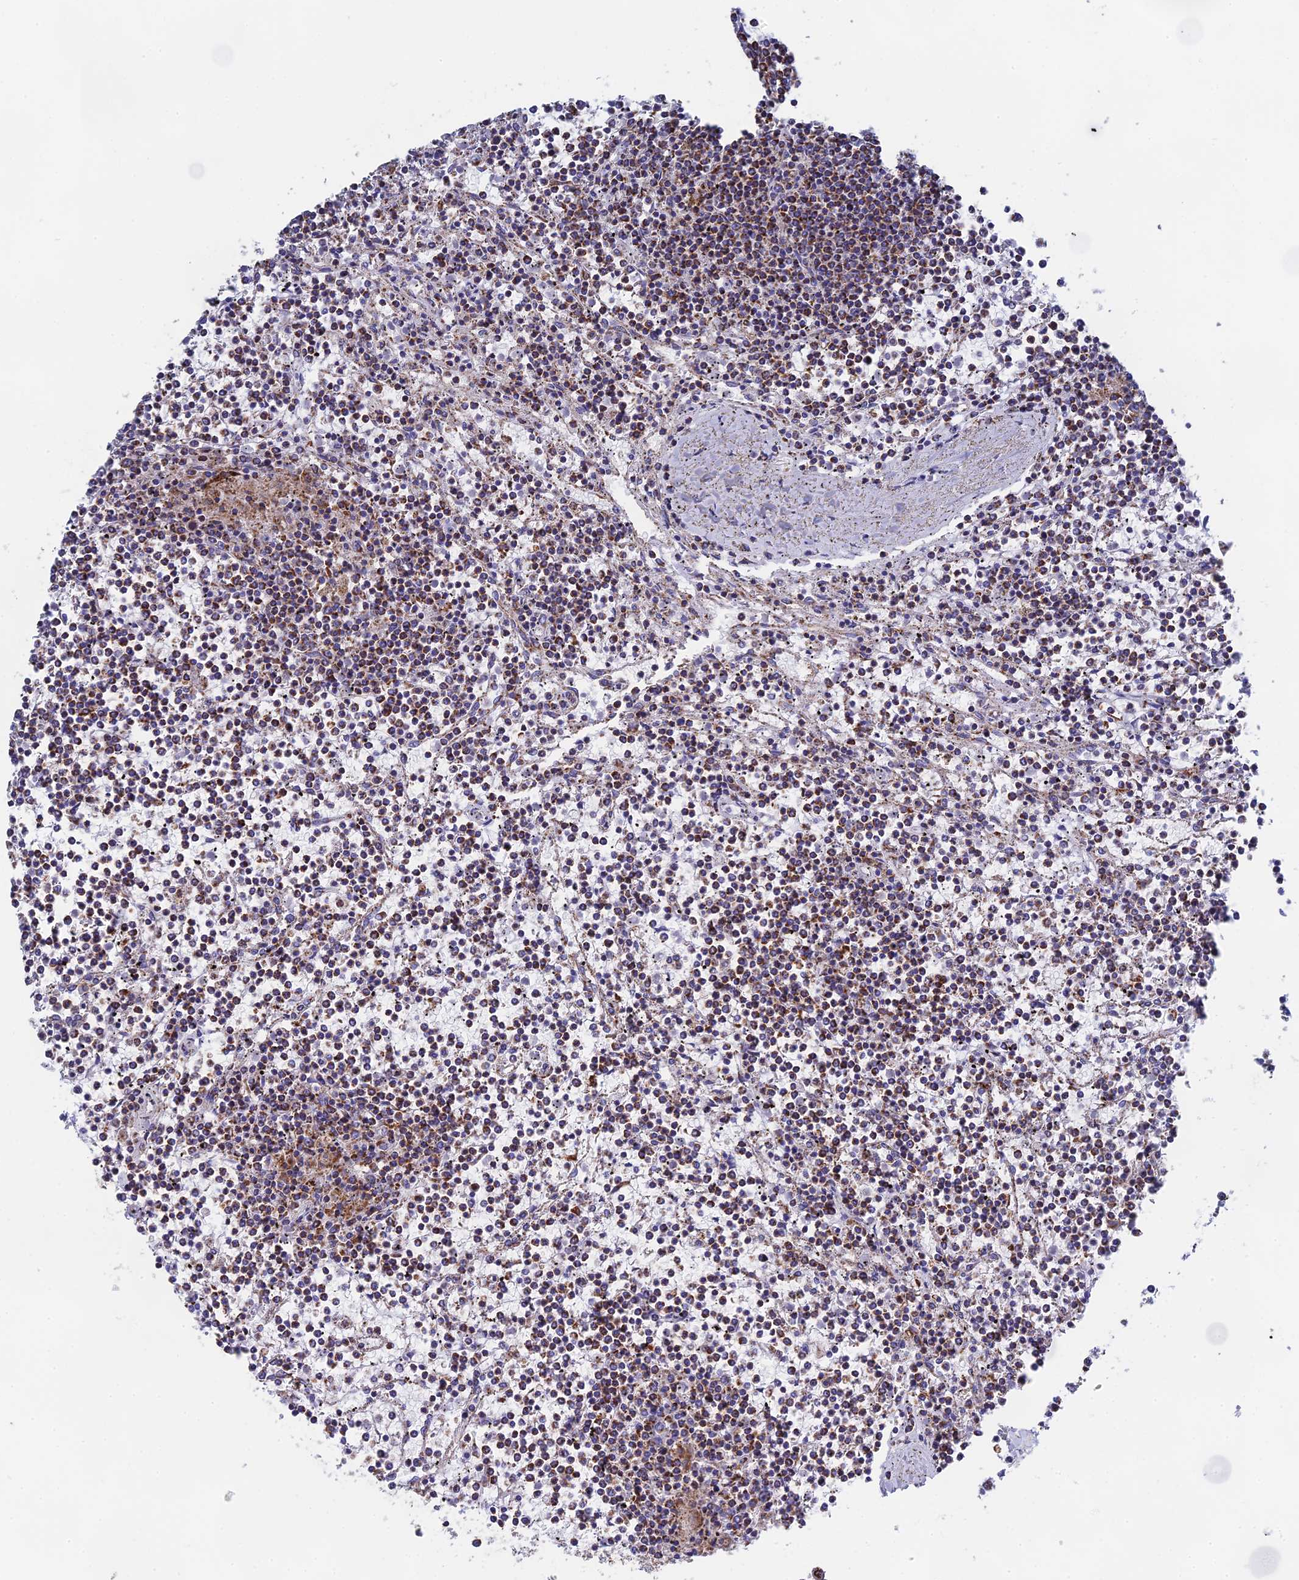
{"staining": {"intensity": "moderate", "quantity": "25%-75%", "location": "cytoplasmic/membranous"}, "tissue": "lymphoma", "cell_type": "Tumor cells", "image_type": "cancer", "snomed": [{"axis": "morphology", "description": "Malignant lymphoma, non-Hodgkin's type, Low grade"}, {"axis": "topography", "description": "Spleen"}], "caption": "Immunohistochemistry (DAB (3,3'-diaminobenzidine)) staining of human lymphoma demonstrates moderate cytoplasmic/membranous protein staining in about 25%-75% of tumor cells. Using DAB (3,3'-diaminobenzidine) (brown) and hematoxylin (blue) stains, captured at high magnification using brightfield microscopy.", "gene": "NDUFA5", "patient": {"sex": "female", "age": 19}}